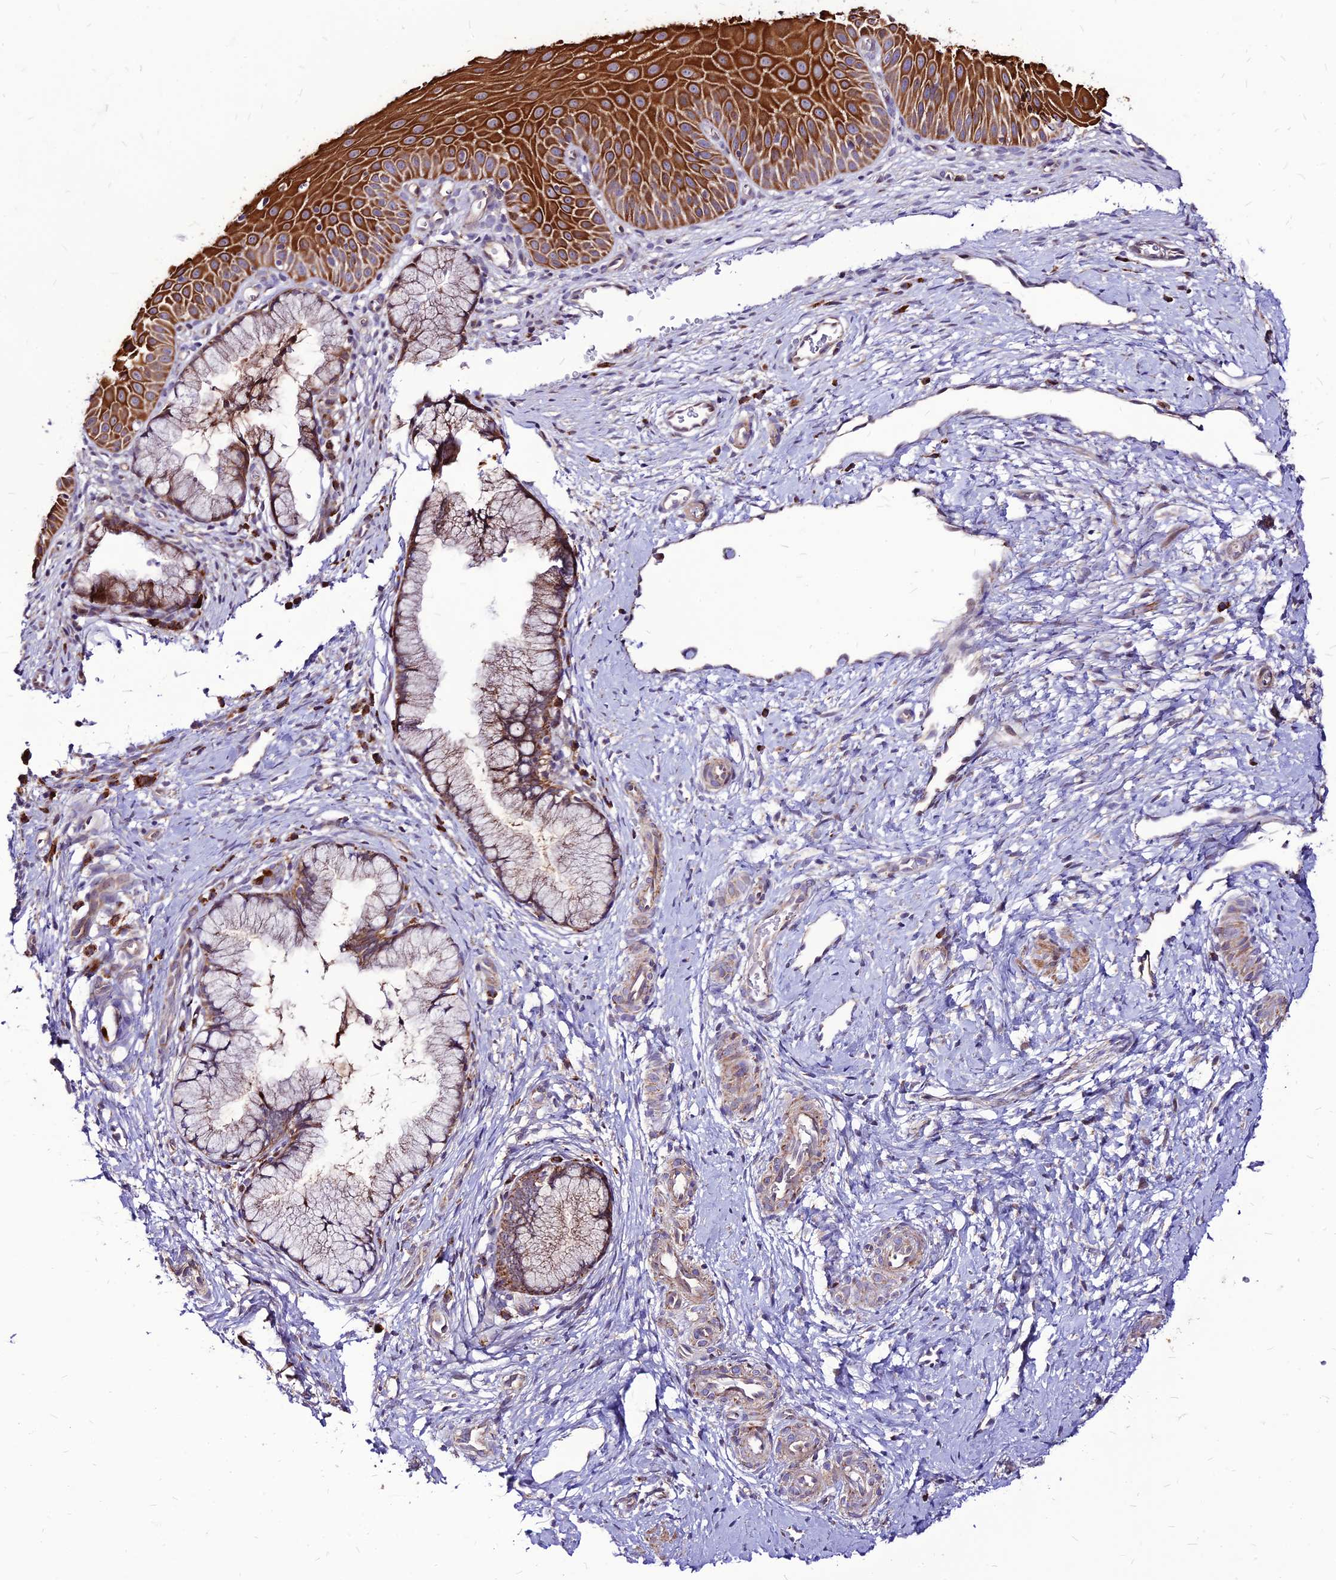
{"staining": {"intensity": "moderate", "quantity": "25%-75%", "location": "cytoplasmic/membranous"}, "tissue": "cervix", "cell_type": "Glandular cells", "image_type": "normal", "snomed": [{"axis": "morphology", "description": "Normal tissue, NOS"}, {"axis": "topography", "description": "Cervix"}], "caption": "A medium amount of moderate cytoplasmic/membranous positivity is identified in about 25%-75% of glandular cells in normal cervix. Immunohistochemistry stains the protein of interest in brown and the nuclei are stained blue.", "gene": "ECI1", "patient": {"sex": "female", "age": 36}}